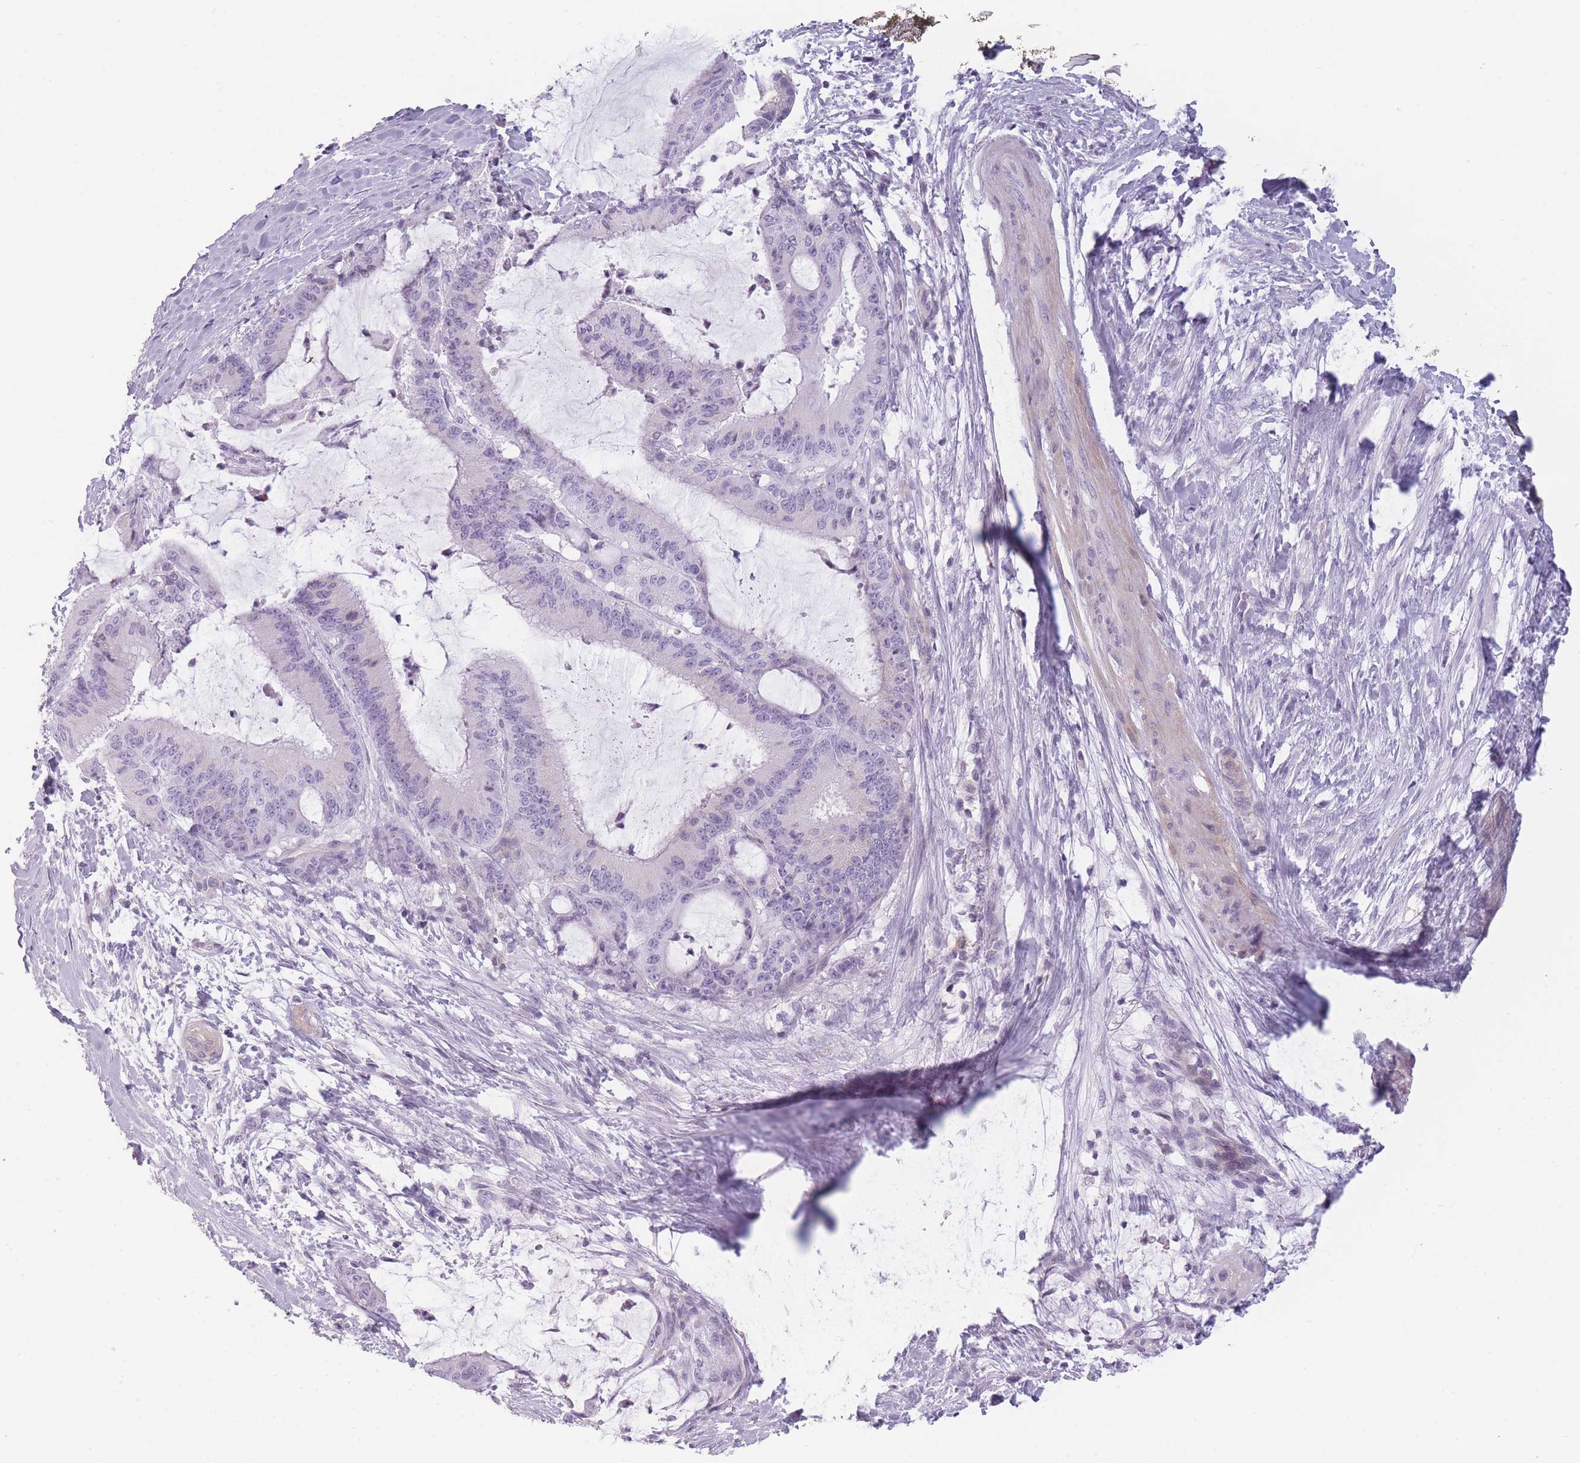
{"staining": {"intensity": "negative", "quantity": "none", "location": "none"}, "tissue": "liver cancer", "cell_type": "Tumor cells", "image_type": "cancer", "snomed": [{"axis": "morphology", "description": "Normal tissue, NOS"}, {"axis": "morphology", "description": "Cholangiocarcinoma"}, {"axis": "topography", "description": "Liver"}, {"axis": "topography", "description": "Peripheral nerve tissue"}], "caption": "IHC image of neoplastic tissue: human liver cancer stained with DAB shows no significant protein positivity in tumor cells. (Brightfield microscopy of DAB IHC at high magnification).", "gene": "GGT1", "patient": {"sex": "female", "age": 73}}